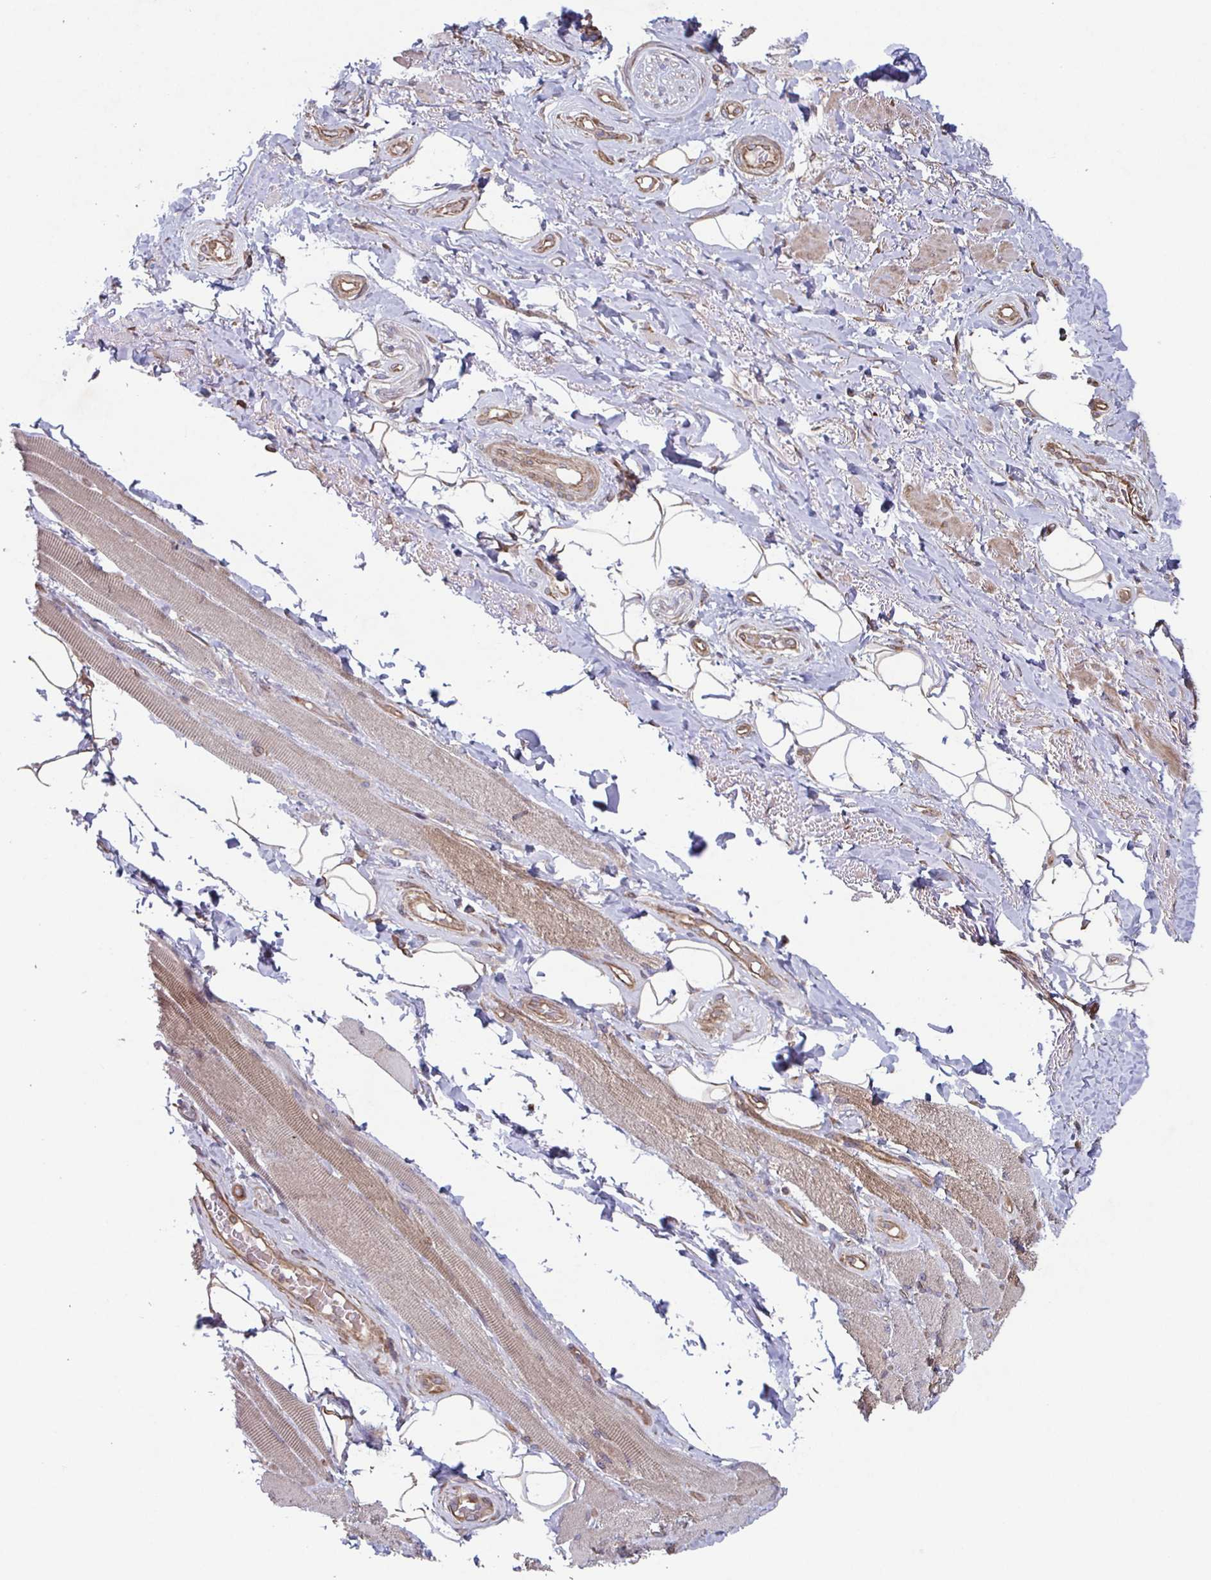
{"staining": {"intensity": "weak", "quantity": "<25%", "location": "cytoplasmic/membranous"}, "tissue": "adipose tissue", "cell_type": "Adipocytes", "image_type": "normal", "snomed": [{"axis": "morphology", "description": "Normal tissue, NOS"}, {"axis": "topography", "description": "Anal"}, {"axis": "topography", "description": "Peripheral nerve tissue"}], "caption": "Benign adipose tissue was stained to show a protein in brown. There is no significant staining in adipocytes. The staining was performed using DAB (3,3'-diaminobenzidine) to visualize the protein expression in brown, while the nuclei were stained in blue with hematoxylin (Magnification: 20x).", "gene": "COPB1", "patient": {"sex": "male", "age": 53}}